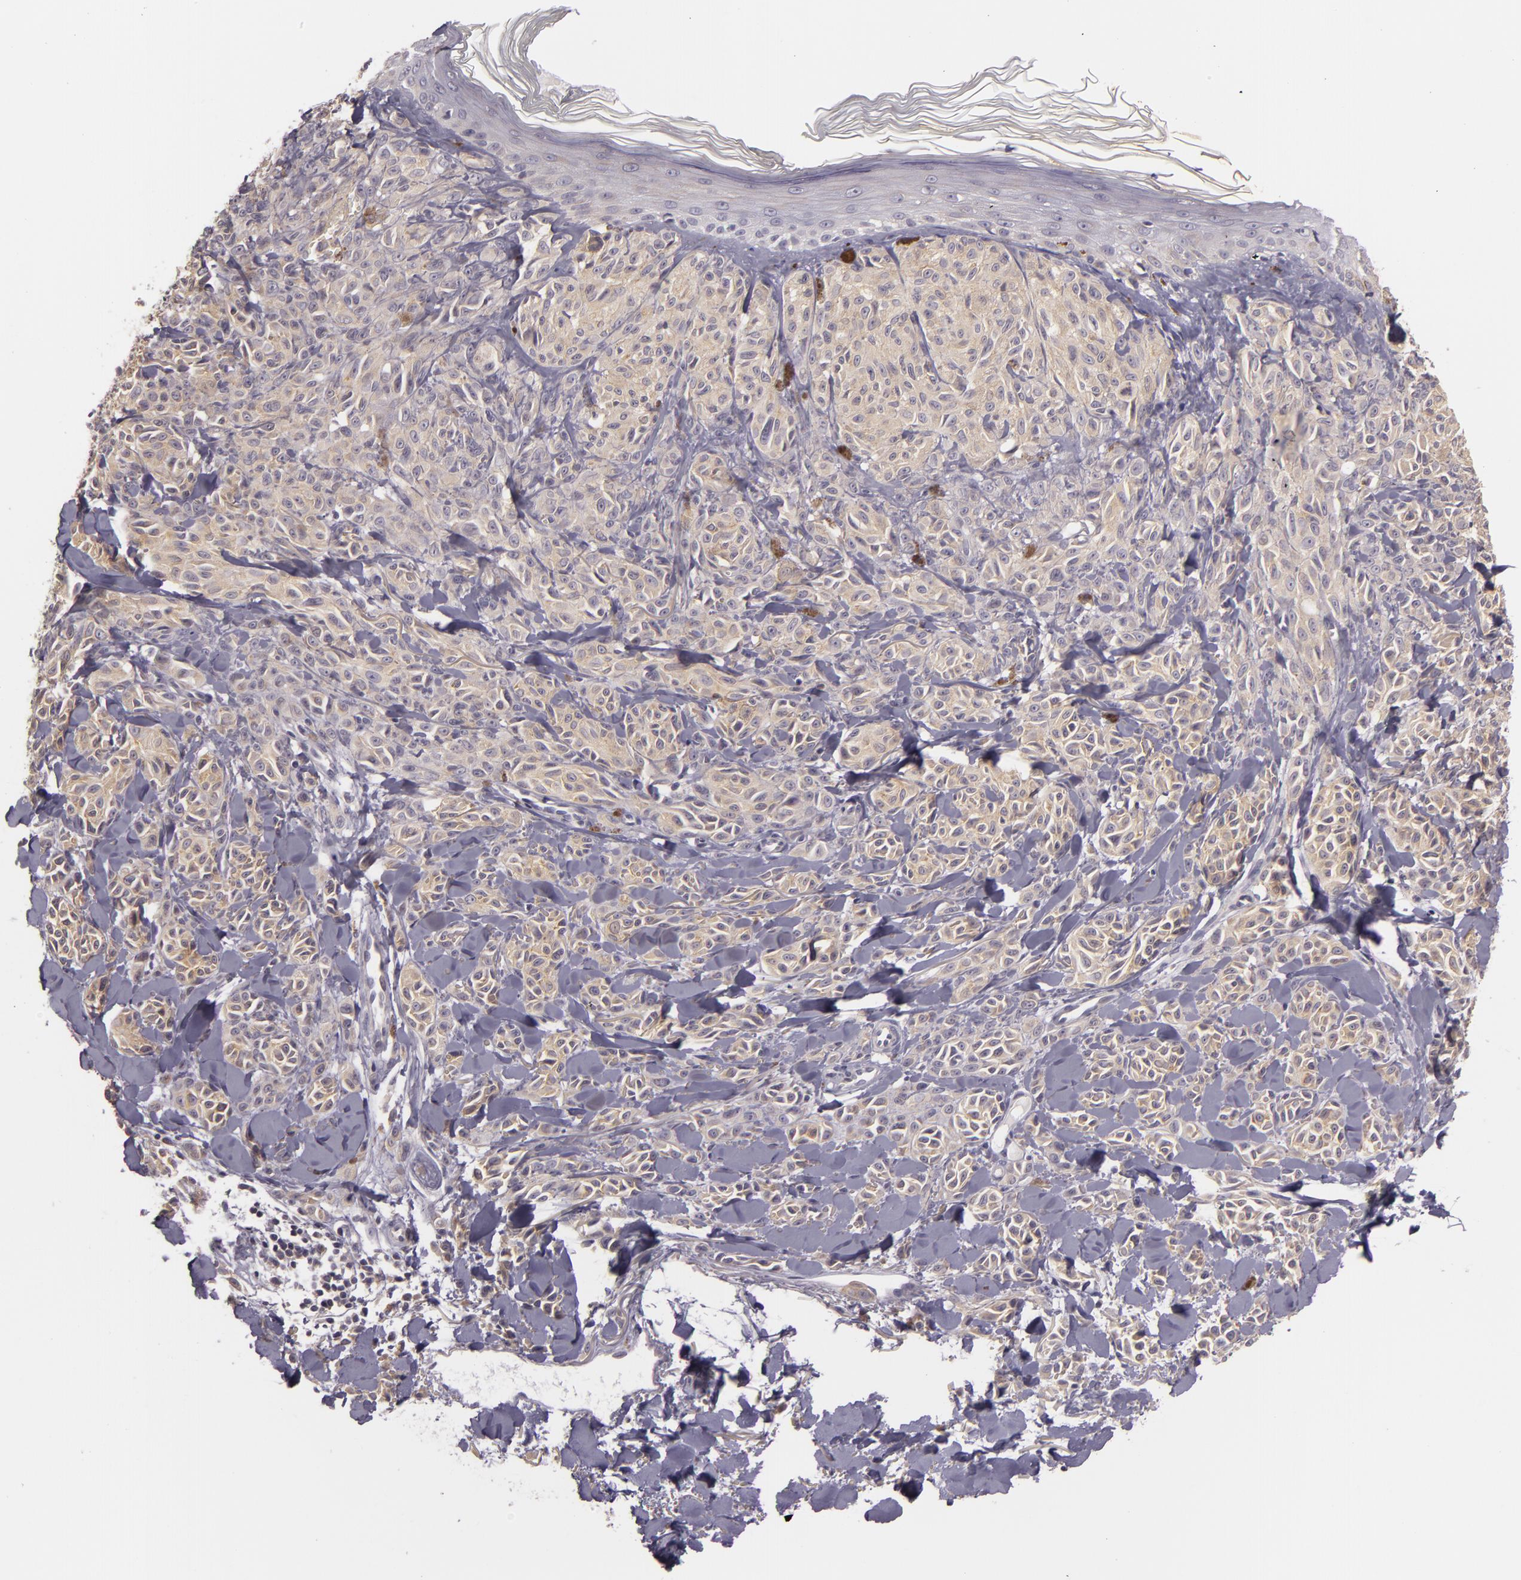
{"staining": {"intensity": "weak", "quantity": ">75%", "location": "cytoplasmic/membranous"}, "tissue": "melanoma", "cell_type": "Tumor cells", "image_type": "cancer", "snomed": [{"axis": "morphology", "description": "Malignant melanoma, NOS"}, {"axis": "topography", "description": "Skin"}], "caption": "Immunohistochemical staining of human melanoma exhibits weak cytoplasmic/membranous protein positivity in approximately >75% of tumor cells.", "gene": "RALGAPA1", "patient": {"sex": "female", "age": 73}}